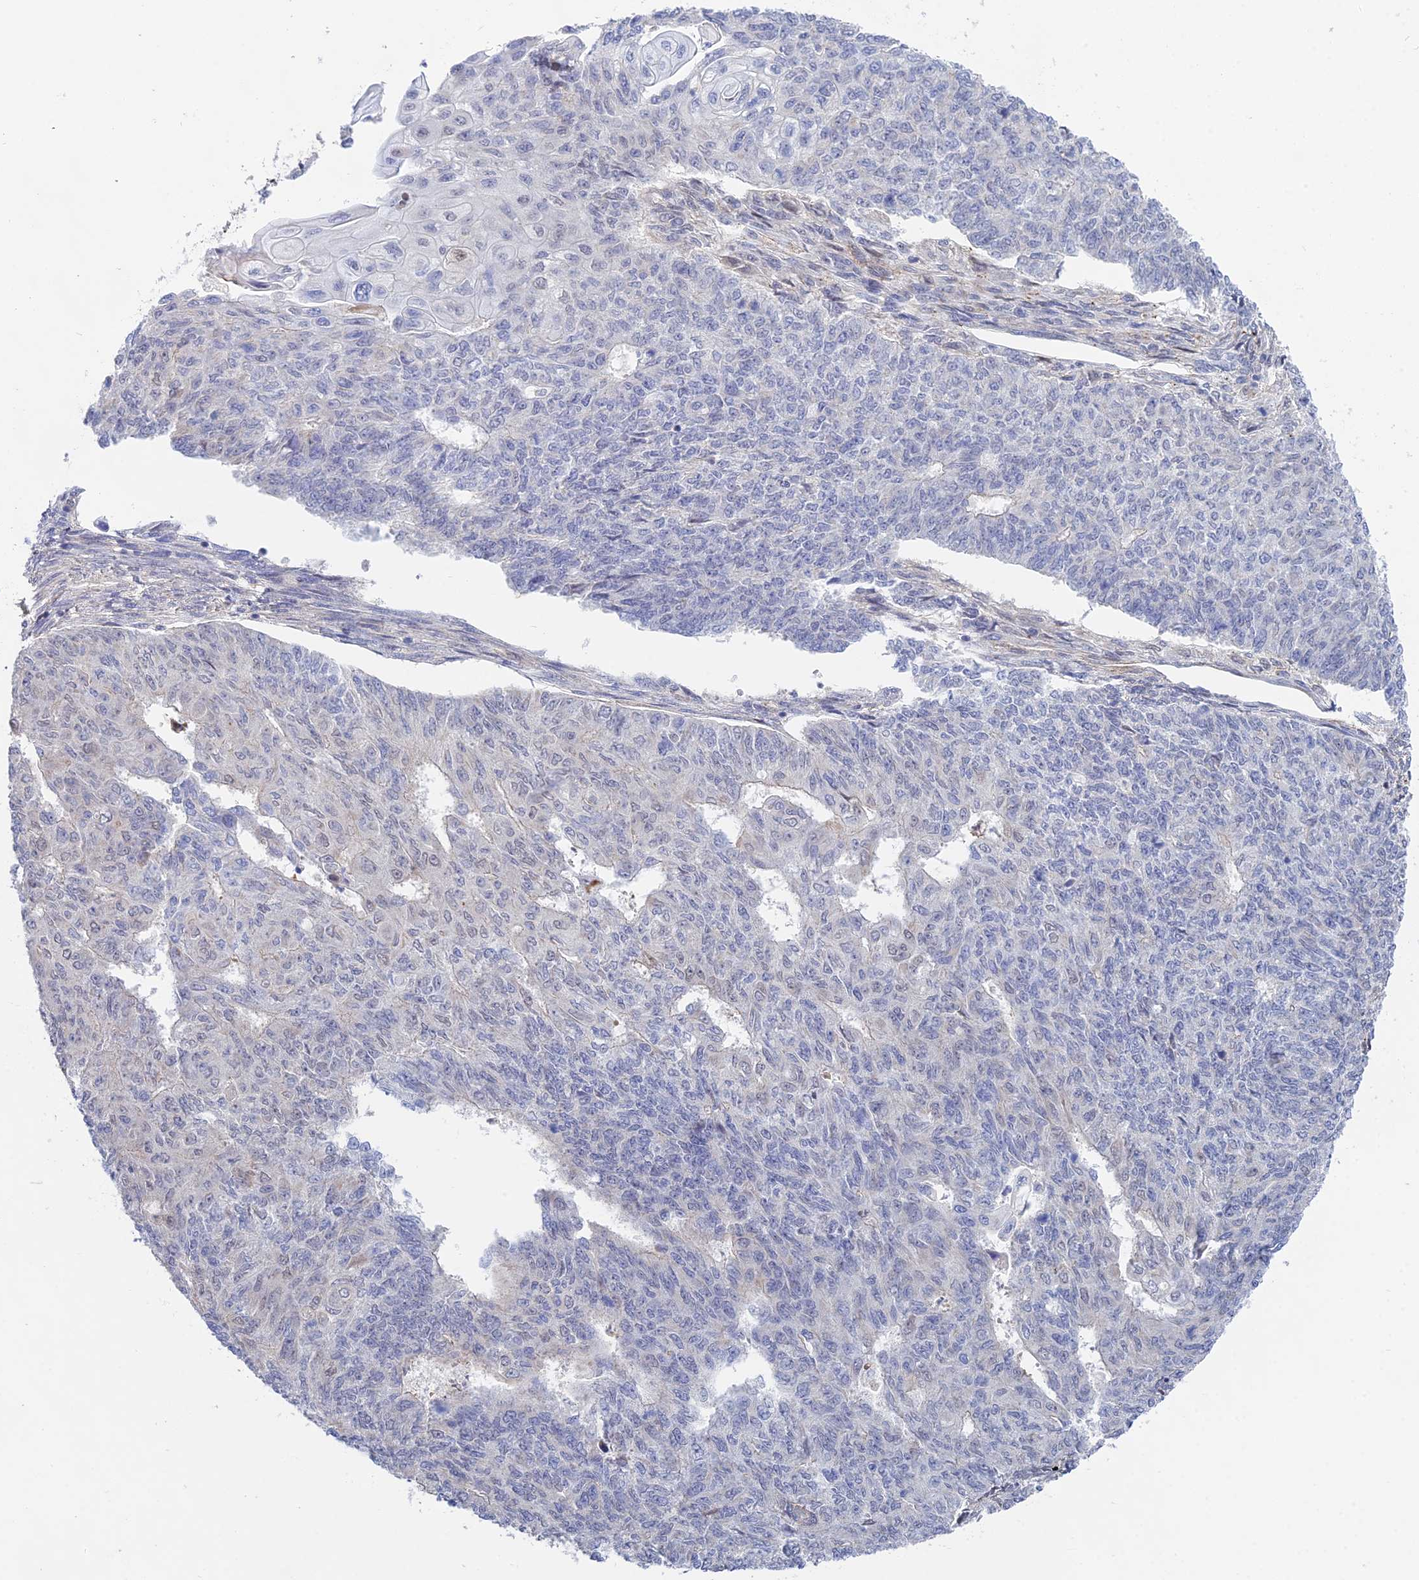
{"staining": {"intensity": "negative", "quantity": "none", "location": "none"}, "tissue": "endometrial cancer", "cell_type": "Tumor cells", "image_type": "cancer", "snomed": [{"axis": "morphology", "description": "Adenocarcinoma, NOS"}, {"axis": "topography", "description": "Endometrium"}], "caption": "This is an immunohistochemistry (IHC) photomicrograph of human endometrial cancer. There is no staining in tumor cells.", "gene": "DNAH14", "patient": {"sex": "female", "age": 32}}